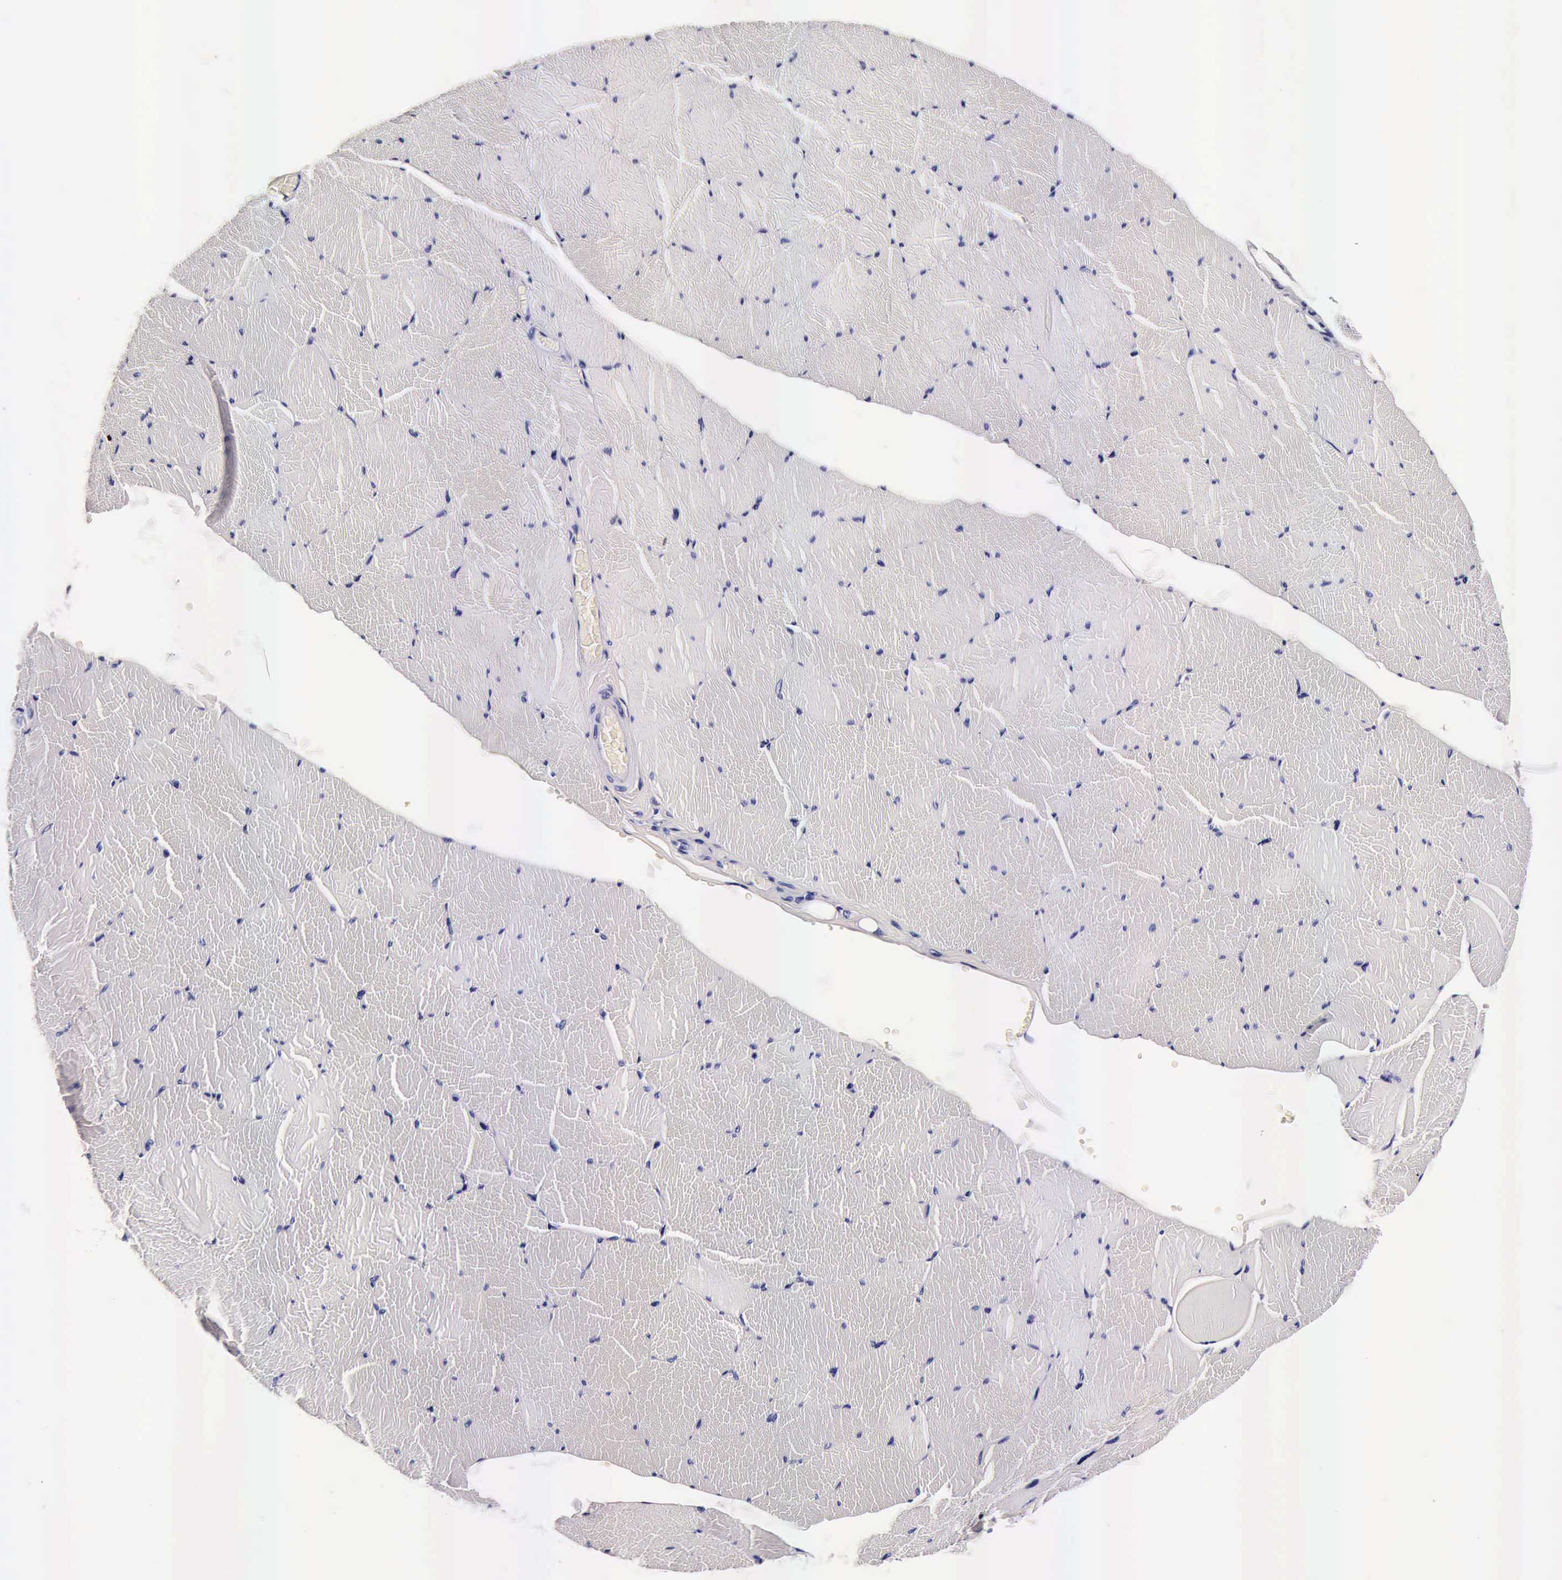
{"staining": {"intensity": "negative", "quantity": "none", "location": "none"}, "tissue": "skeletal muscle", "cell_type": "Myocytes", "image_type": "normal", "snomed": [{"axis": "morphology", "description": "Normal tissue, NOS"}, {"axis": "topography", "description": "Skeletal muscle"}, {"axis": "topography", "description": "Salivary gland"}], "caption": "Immunohistochemistry (IHC) image of normal skeletal muscle: skeletal muscle stained with DAB (3,3'-diaminobenzidine) shows no significant protein positivity in myocytes.", "gene": "IAPP", "patient": {"sex": "male", "age": 62}}